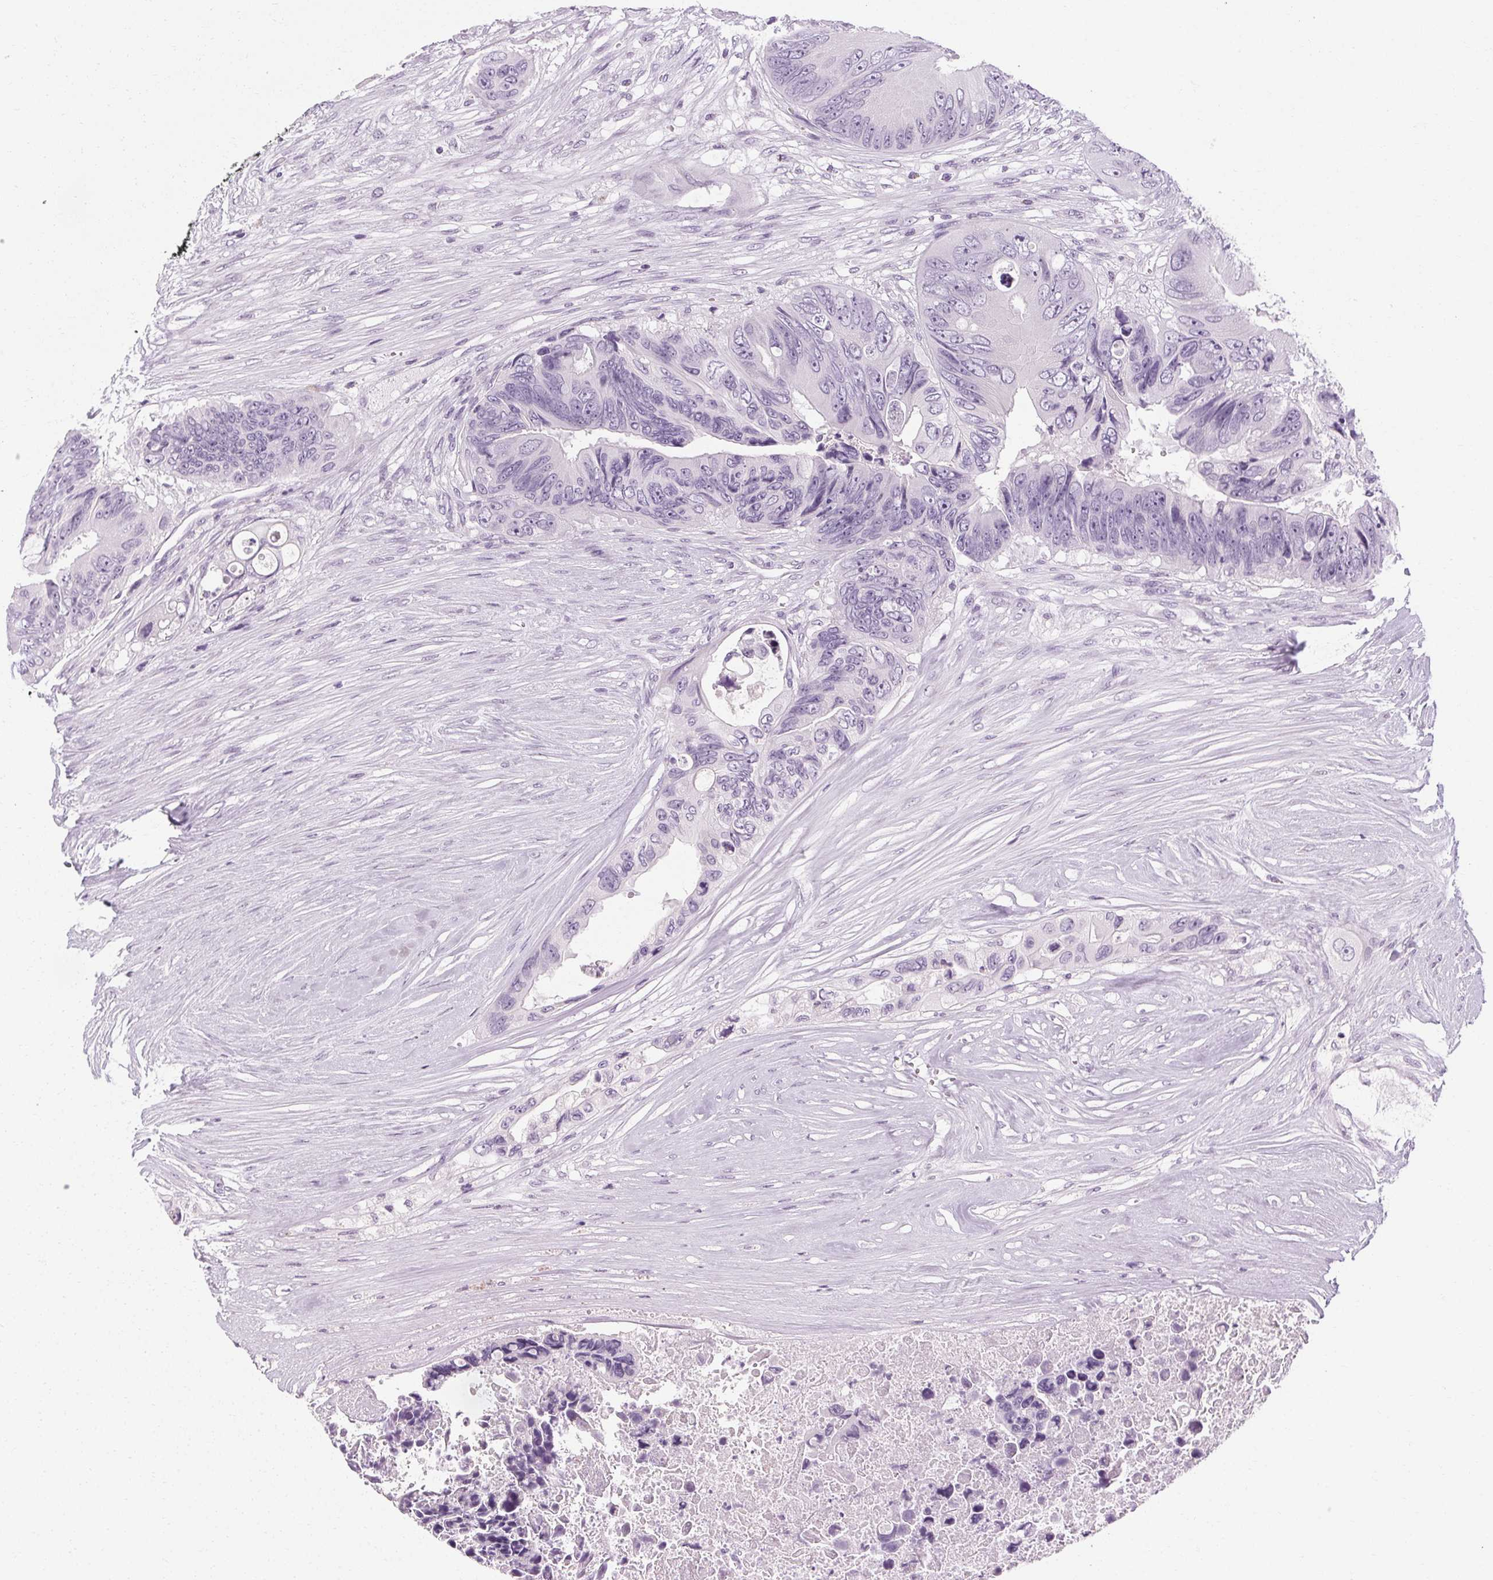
{"staining": {"intensity": "negative", "quantity": "none", "location": "none"}, "tissue": "colorectal cancer", "cell_type": "Tumor cells", "image_type": "cancer", "snomed": [{"axis": "morphology", "description": "Adenocarcinoma, NOS"}, {"axis": "topography", "description": "Colon"}], "caption": "This is an immunohistochemistry (IHC) image of human adenocarcinoma (colorectal). There is no staining in tumor cells.", "gene": "POMC", "patient": {"sex": "female", "age": 48}}